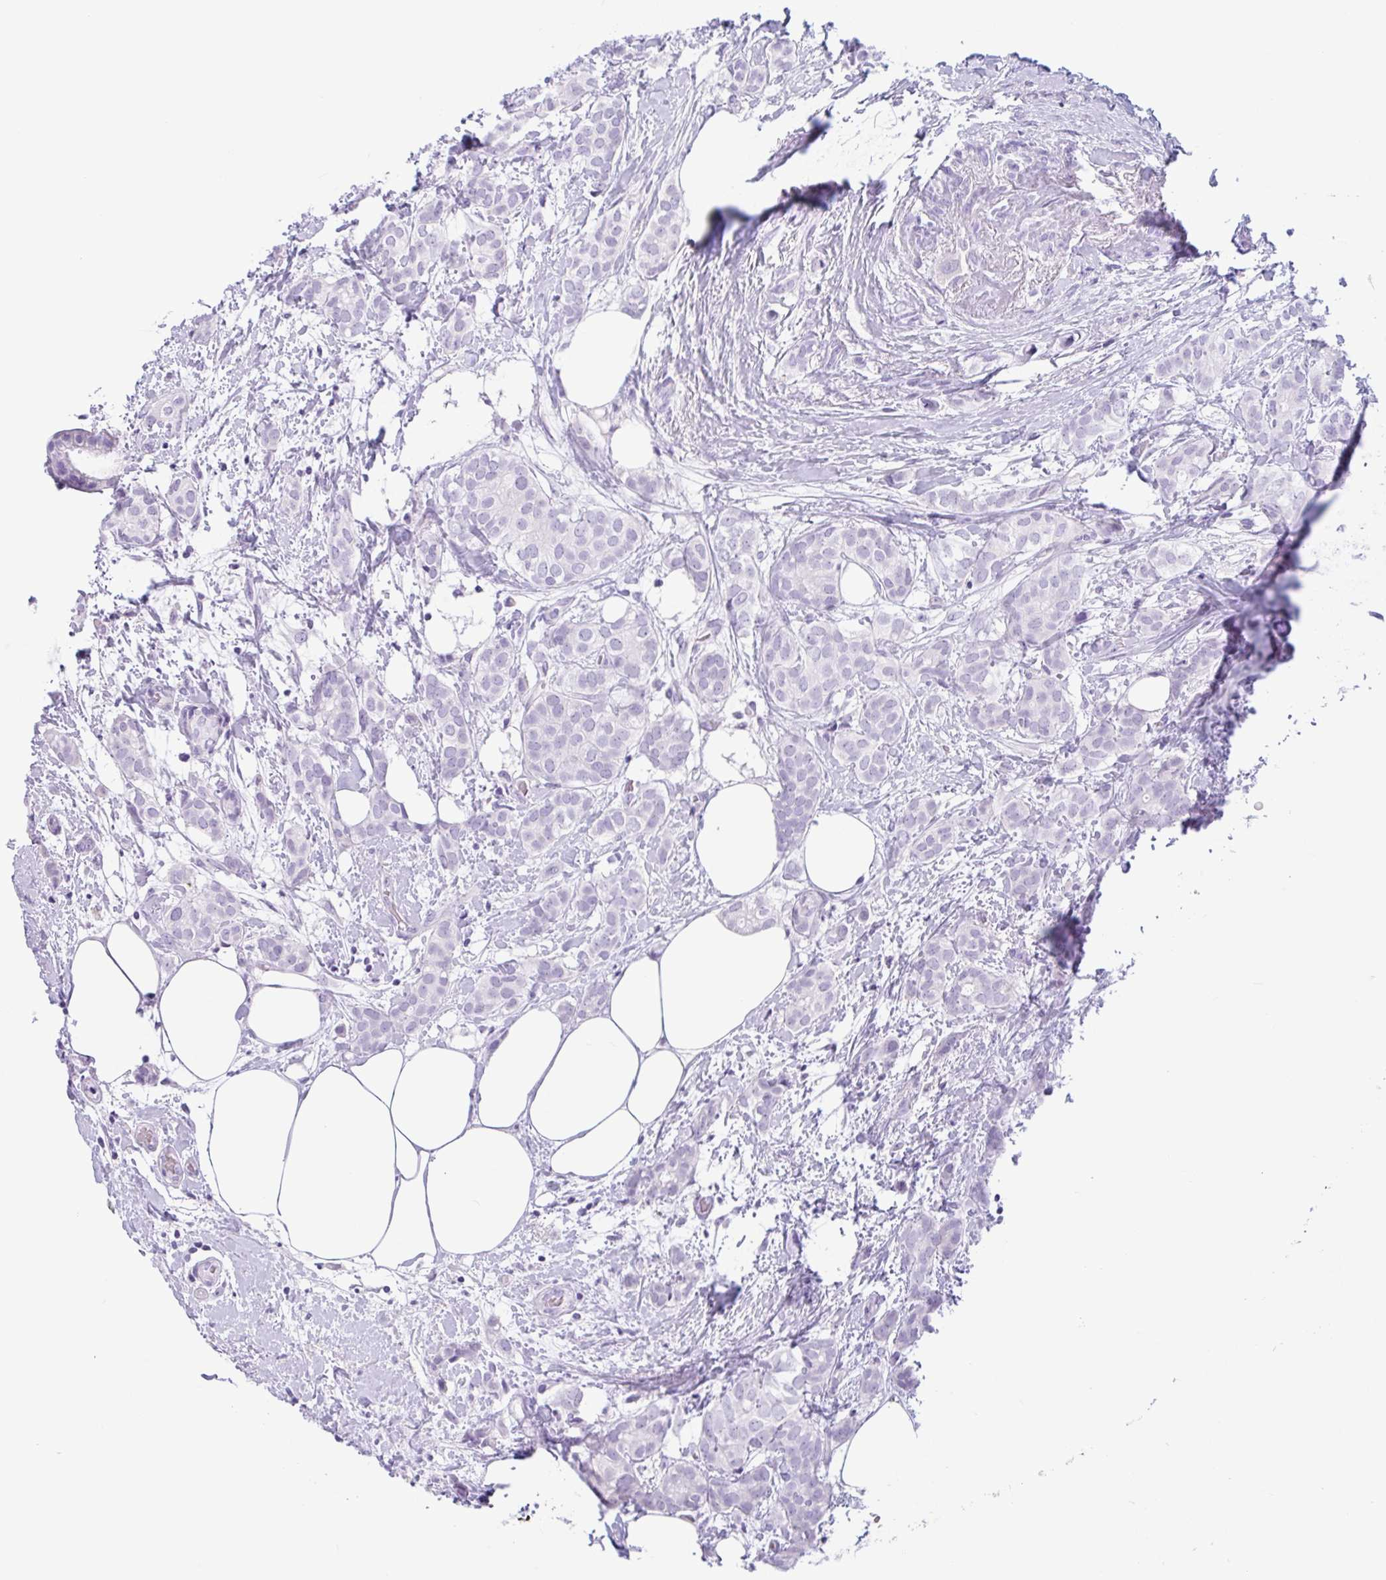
{"staining": {"intensity": "negative", "quantity": "none", "location": "none"}, "tissue": "breast cancer", "cell_type": "Tumor cells", "image_type": "cancer", "snomed": [{"axis": "morphology", "description": "Duct carcinoma"}, {"axis": "topography", "description": "Breast"}], "caption": "Protein analysis of breast cancer (infiltrating ductal carcinoma) shows no significant staining in tumor cells.", "gene": "CTSE", "patient": {"sex": "female", "age": 73}}